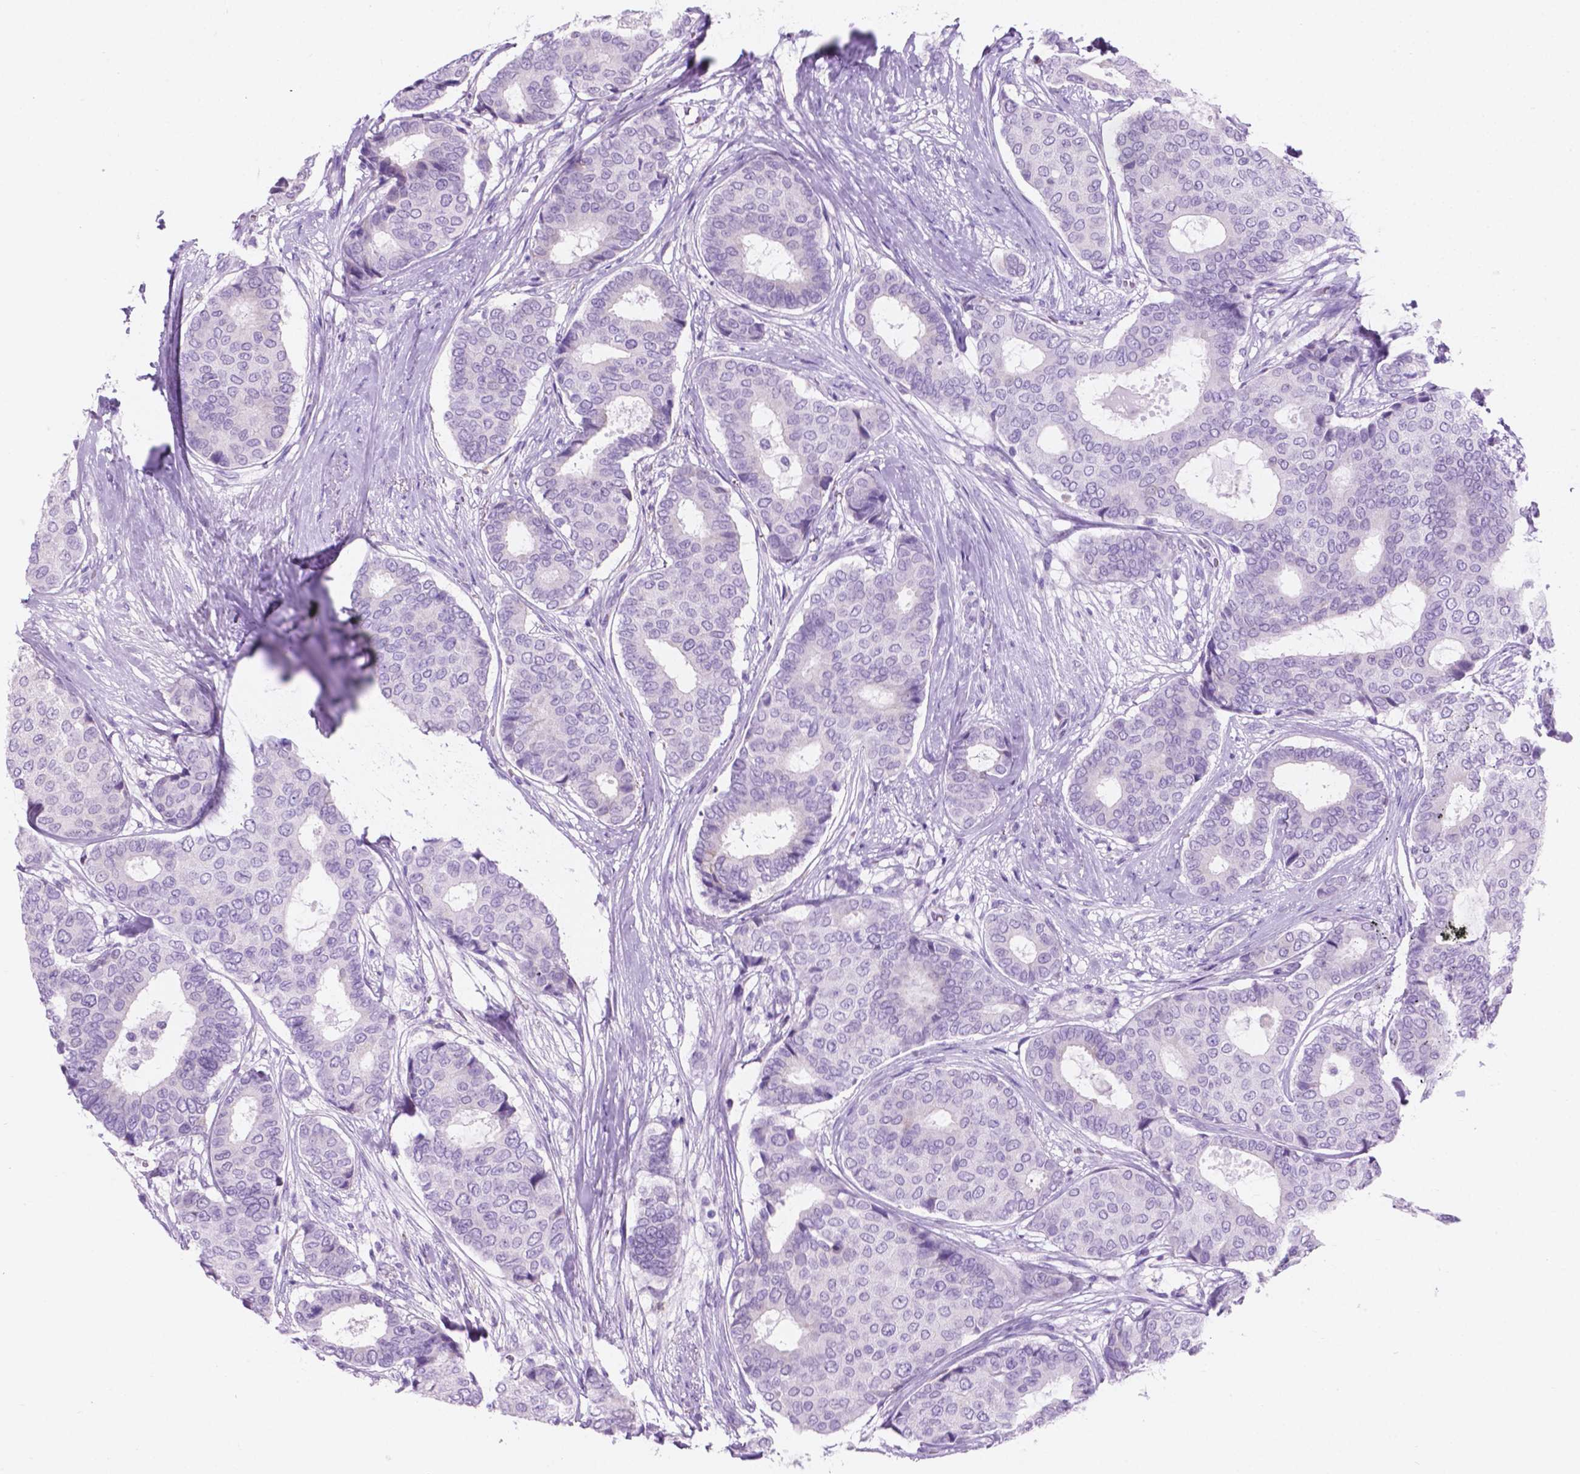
{"staining": {"intensity": "negative", "quantity": "none", "location": "none"}, "tissue": "breast cancer", "cell_type": "Tumor cells", "image_type": "cancer", "snomed": [{"axis": "morphology", "description": "Duct carcinoma"}, {"axis": "topography", "description": "Breast"}], "caption": "This image is of breast invasive ductal carcinoma stained with immunohistochemistry (IHC) to label a protein in brown with the nuclei are counter-stained blue. There is no staining in tumor cells. The staining is performed using DAB brown chromogen with nuclei counter-stained in using hematoxylin.", "gene": "GRIN2B", "patient": {"sex": "female", "age": 75}}